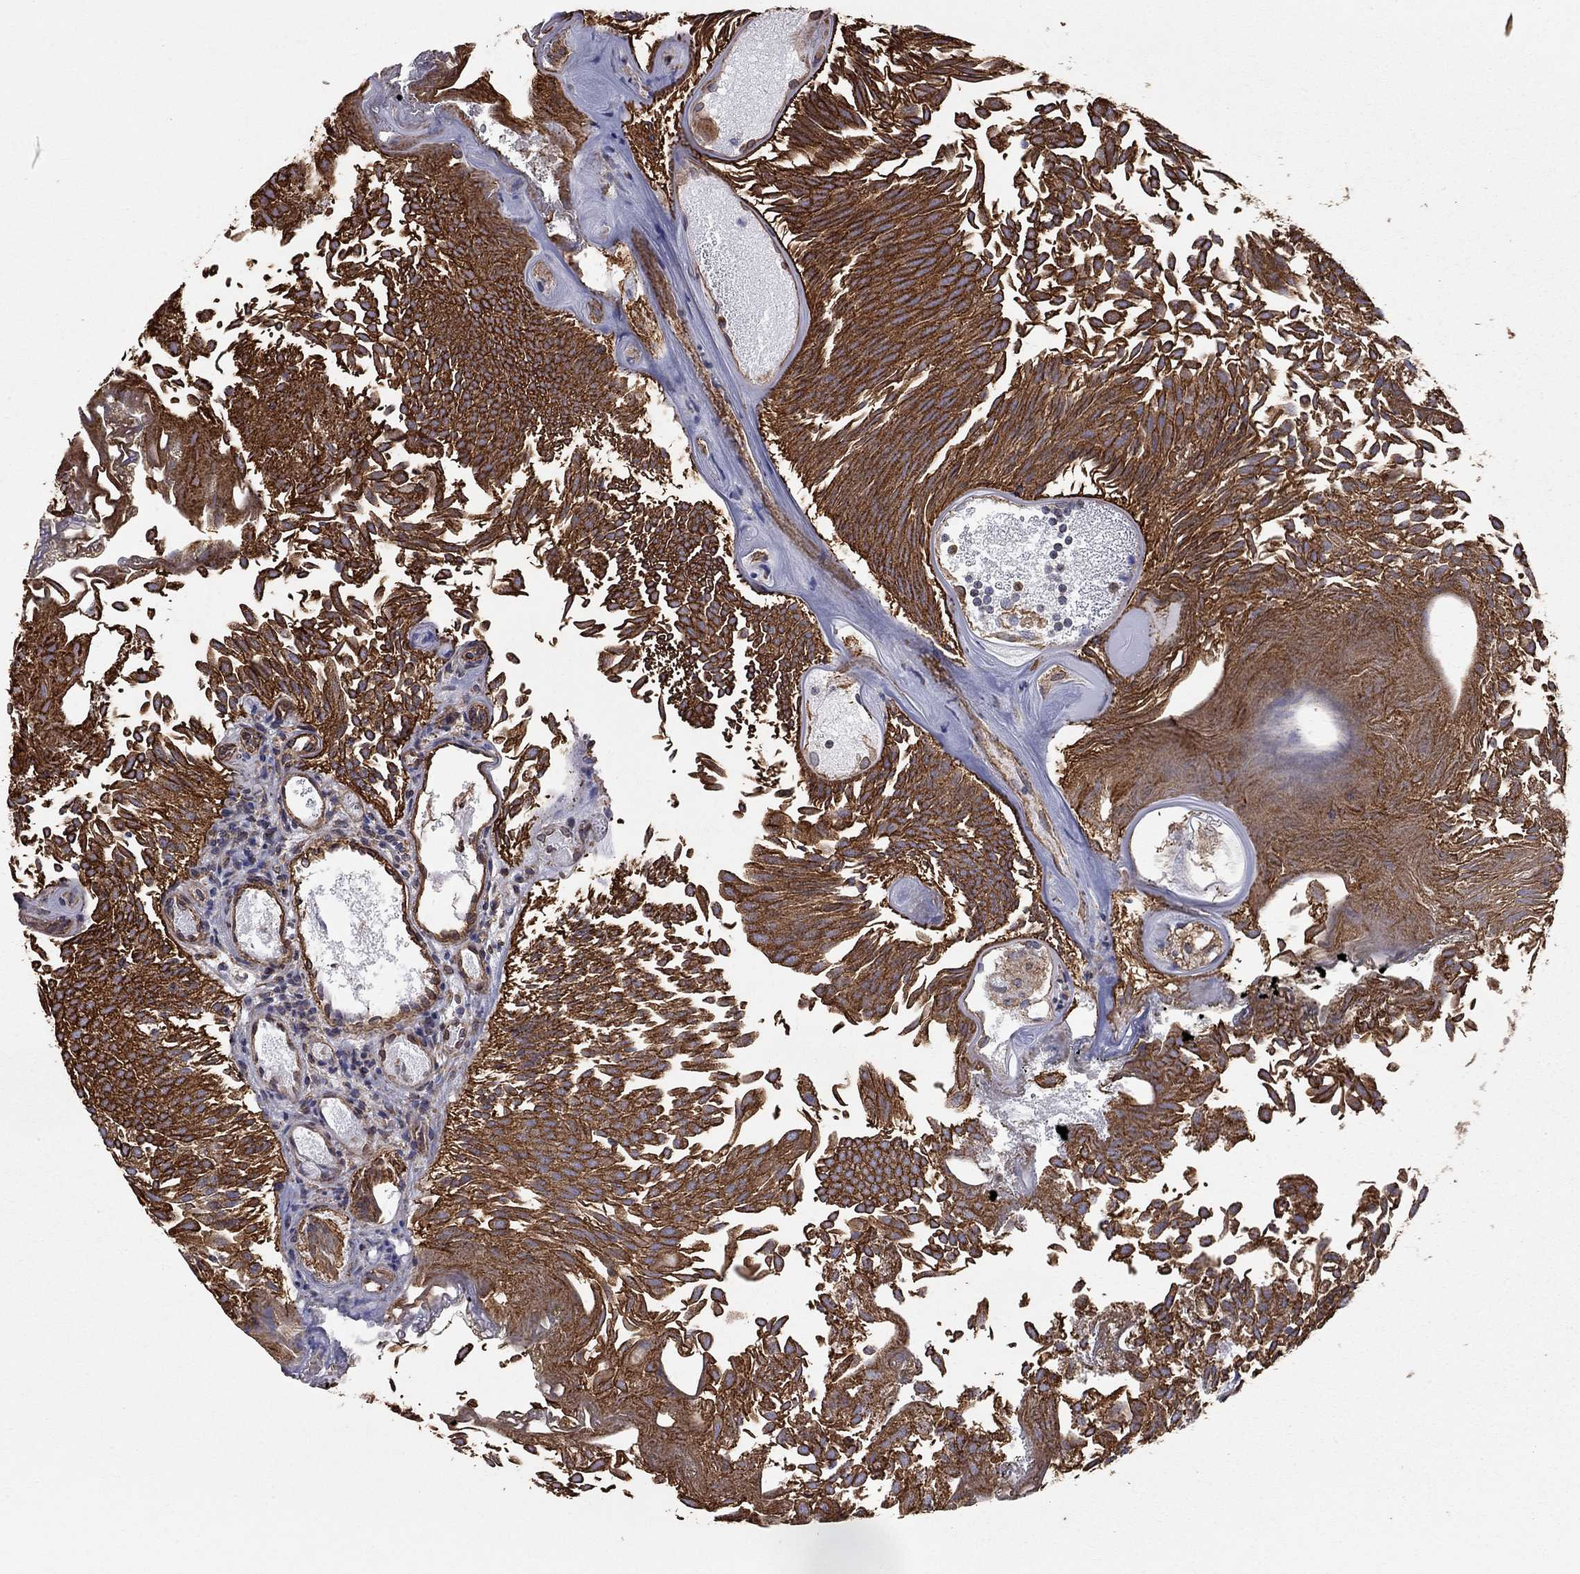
{"staining": {"intensity": "strong", "quantity": ">75%", "location": "cytoplasmic/membranous"}, "tissue": "urothelial cancer", "cell_type": "Tumor cells", "image_type": "cancer", "snomed": [{"axis": "morphology", "description": "Urothelial carcinoma, Low grade"}, {"axis": "topography", "description": "Urinary bladder"}], "caption": "Immunohistochemical staining of urothelial cancer exhibits high levels of strong cytoplasmic/membranous protein expression in about >75% of tumor cells.", "gene": "BICDL2", "patient": {"sex": "male", "age": 52}}